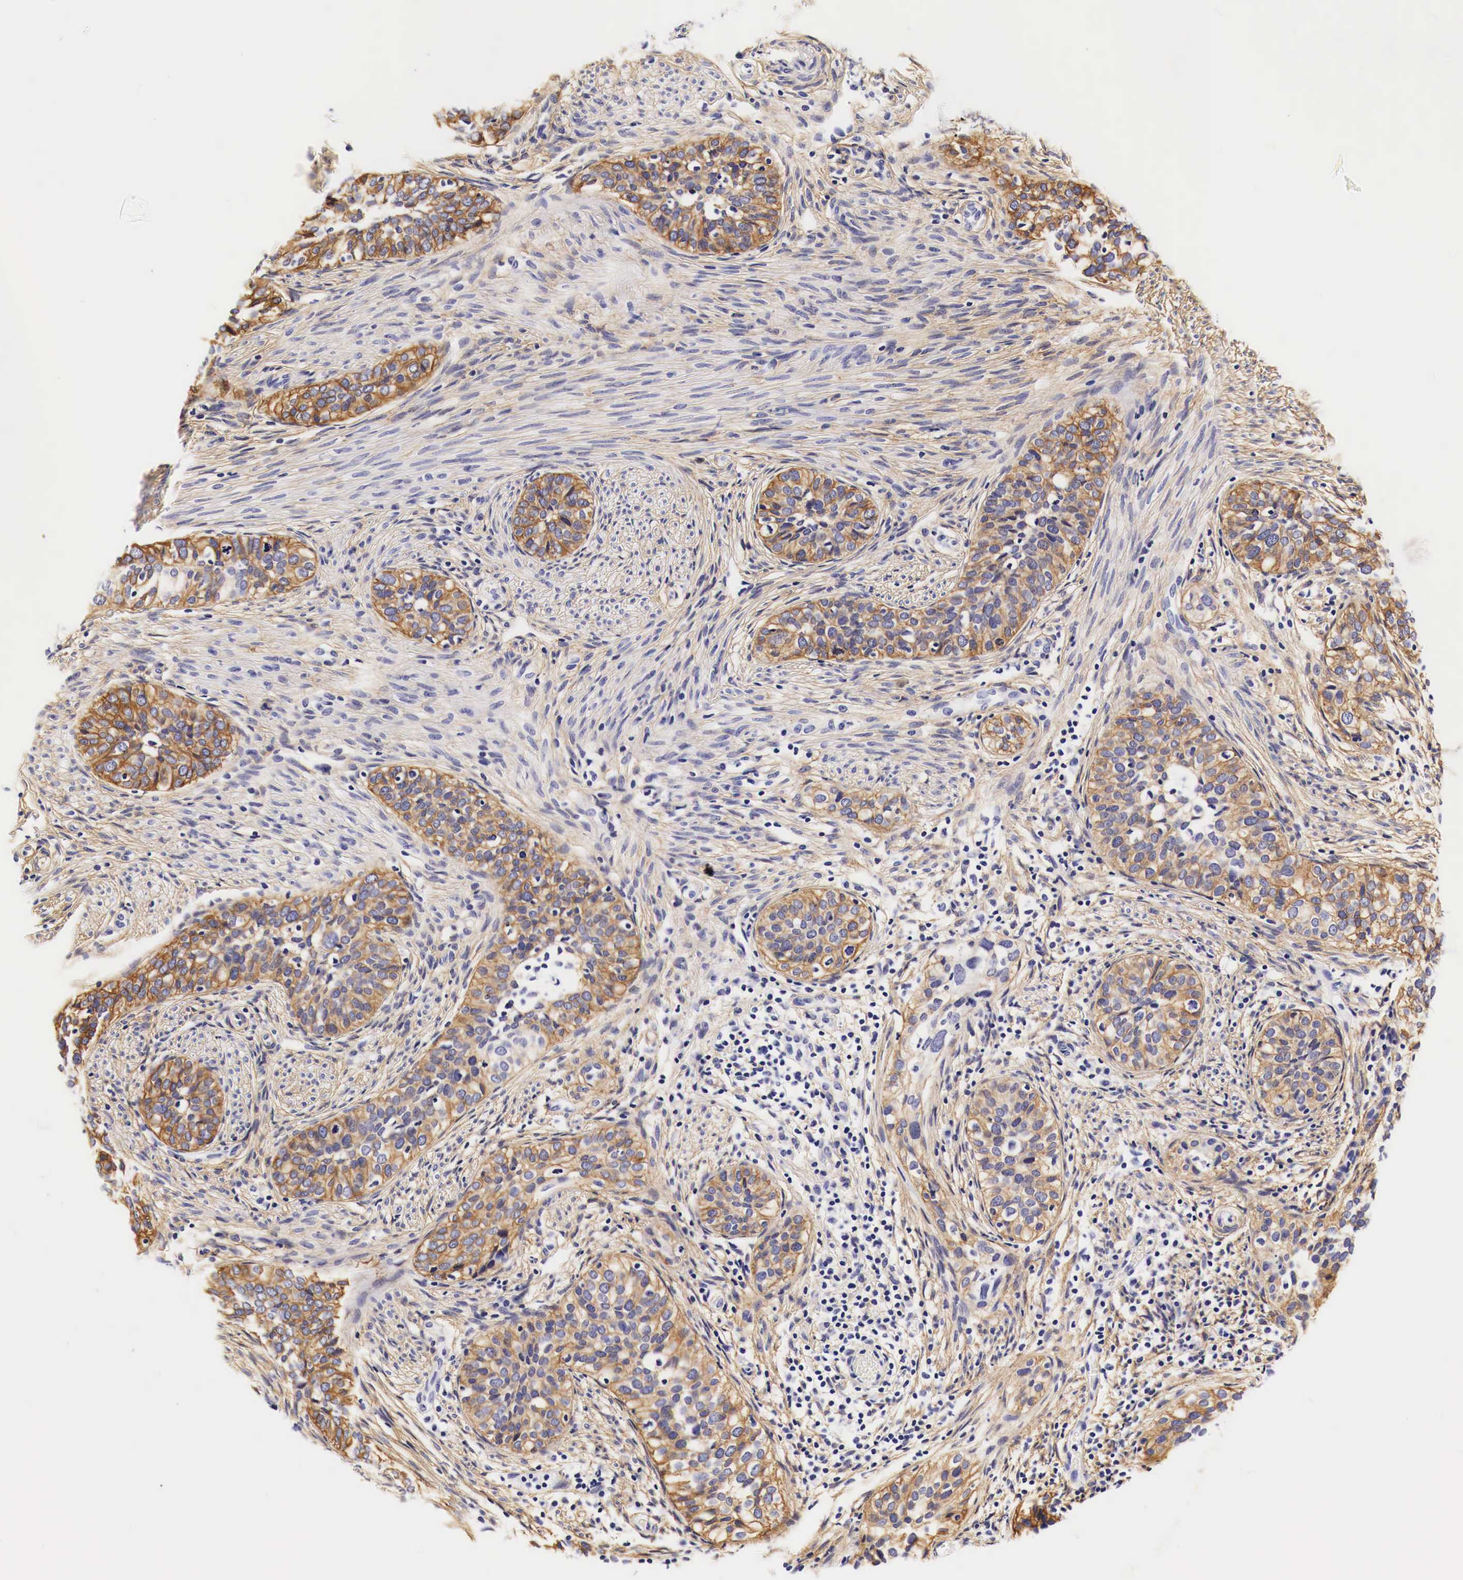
{"staining": {"intensity": "moderate", "quantity": ">75%", "location": "cytoplasmic/membranous"}, "tissue": "cervical cancer", "cell_type": "Tumor cells", "image_type": "cancer", "snomed": [{"axis": "morphology", "description": "Squamous cell carcinoma, NOS"}, {"axis": "topography", "description": "Cervix"}], "caption": "IHC of squamous cell carcinoma (cervical) reveals medium levels of moderate cytoplasmic/membranous staining in about >75% of tumor cells. The staining is performed using DAB (3,3'-diaminobenzidine) brown chromogen to label protein expression. The nuclei are counter-stained blue using hematoxylin.", "gene": "EGFR", "patient": {"sex": "female", "age": 31}}